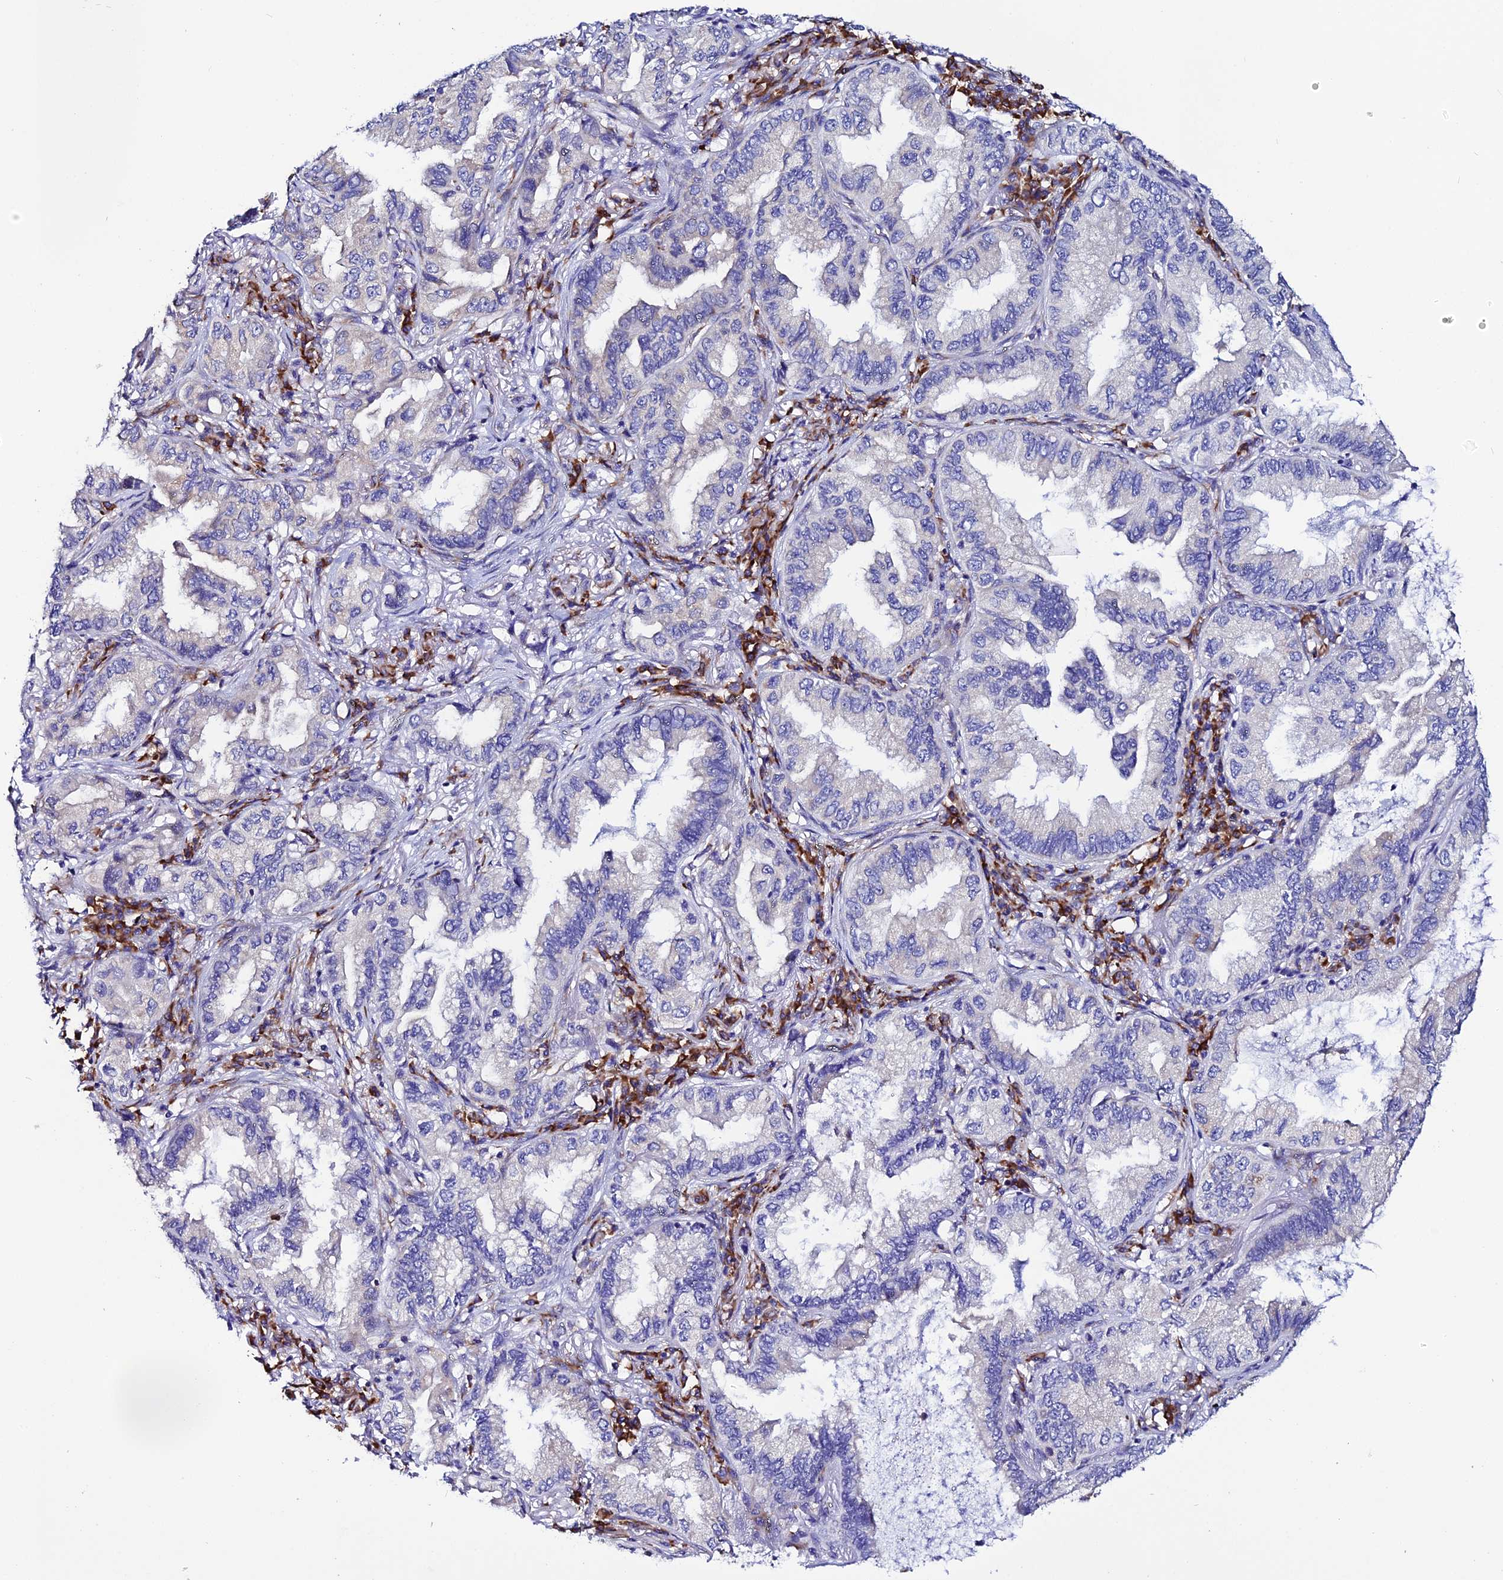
{"staining": {"intensity": "negative", "quantity": "none", "location": "none"}, "tissue": "lung cancer", "cell_type": "Tumor cells", "image_type": "cancer", "snomed": [{"axis": "morphology", "description": "Adenocarcinoma, NOS"}, {"axis": "topography", "description": "Lung"}], "caption": "The IHC photomicrograph has no significant expression in tumor cells of lung cancer tissue.", "gene": "EEF1G", "patient": {"sex": "female", "age": 69}}